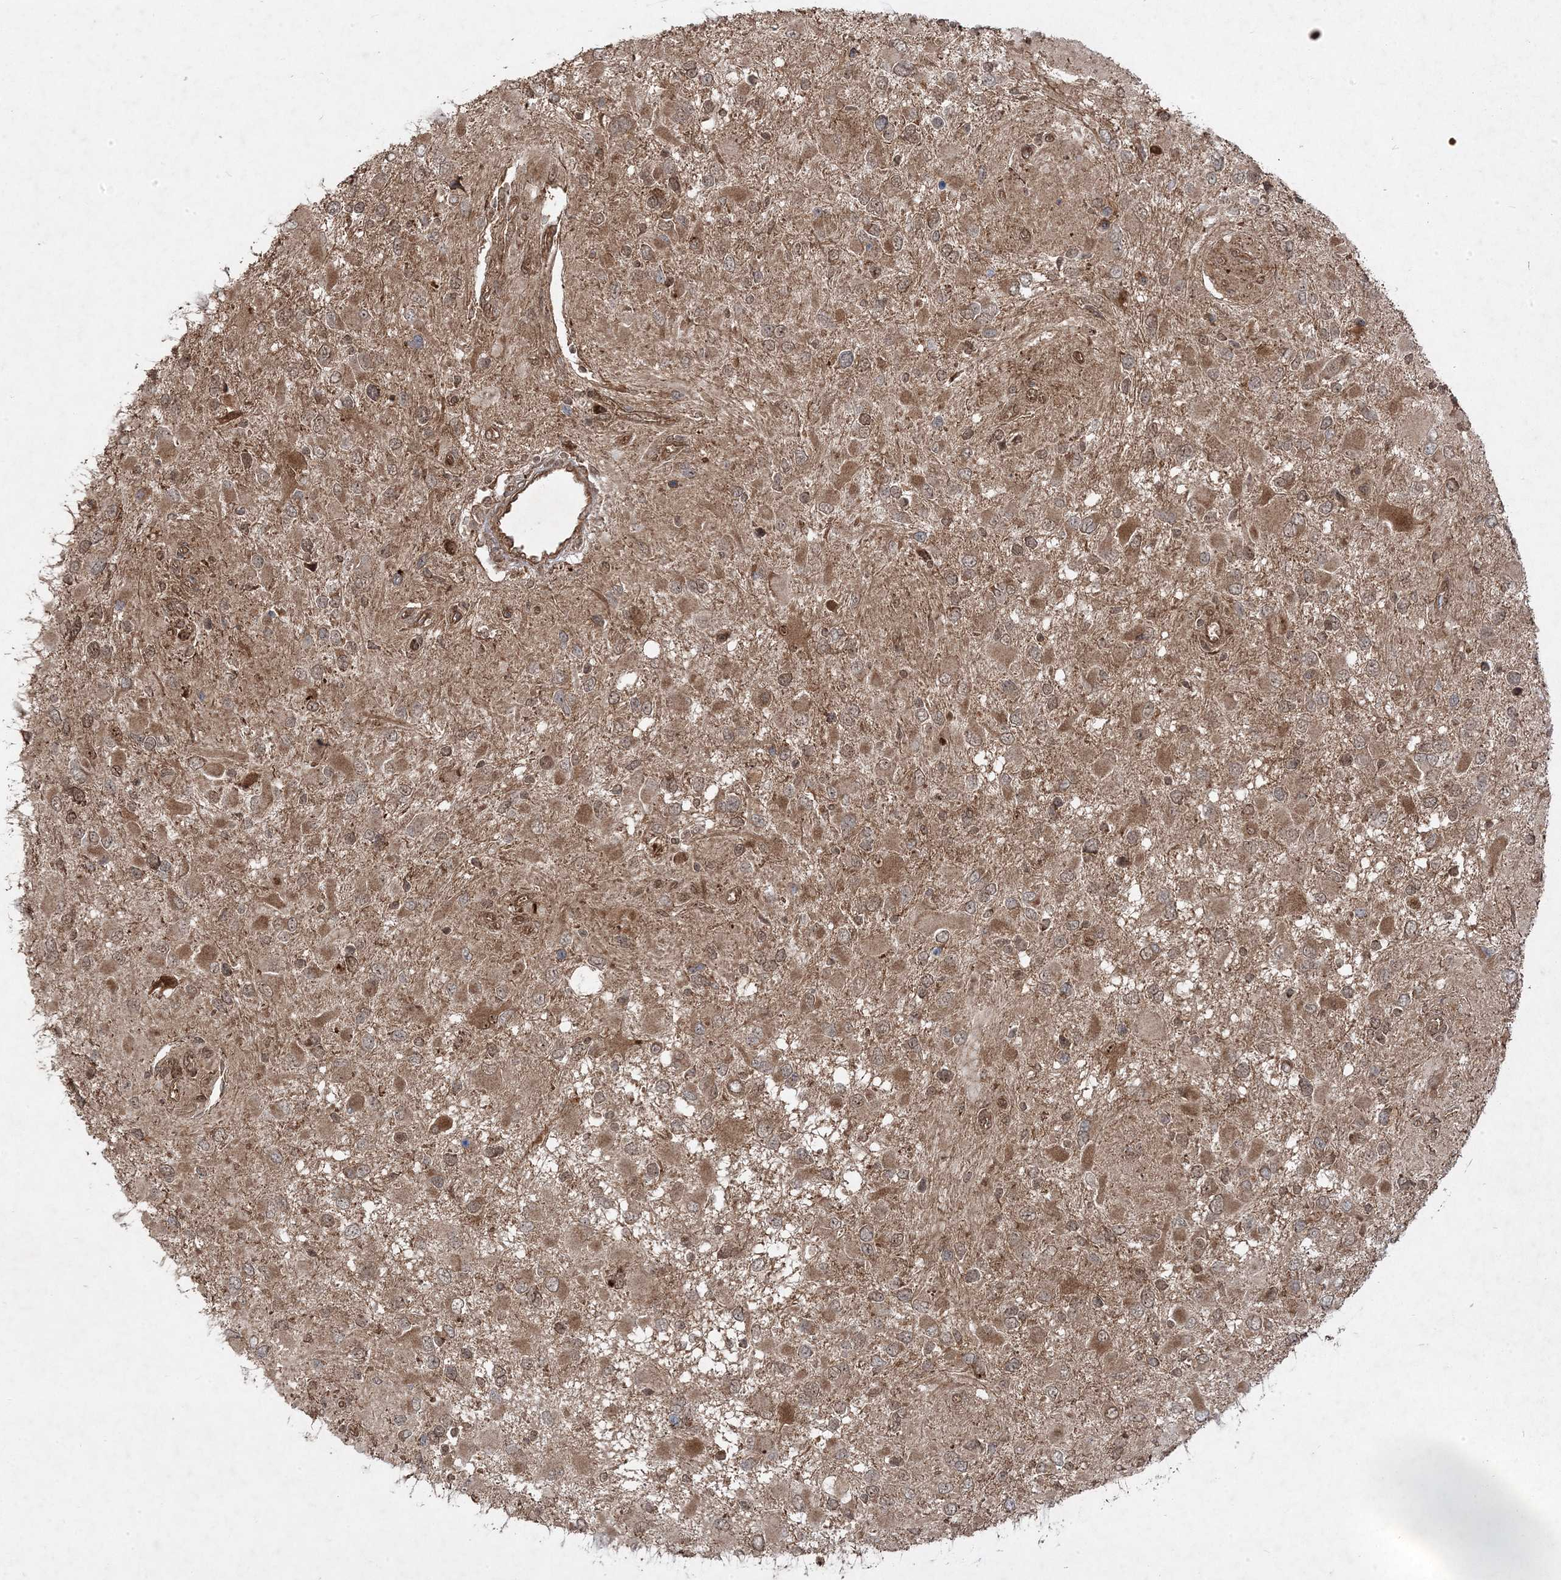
{"staining": {"intensity": "moderate", "quantity": ">75%", "location": "cytoplasmic/membranous,nuclear"}, "tissue": "glioma", "cell_type": "Tumor cells", "image_type": "cancer", "snomed": [{"axis": "morphology", "description": "Glioma, malignant, High grade"}, {"axis": "topography", "description": "Brain"}], "caption": "Immunohistochemical staining of human malignant glioma (high-grade) exhibits moderate cytoplasmic/membranous and nuclear protein staining in about >75% of tumor cells. The staining is performed using DAB (3,3'-diaminobenzidine) brown chromogen to label protein expression. The nuclei are counter-stained blue using hematoxylin.", "gene": "PLEKHM2", "patient": {"sex": "male", "age": 53}}